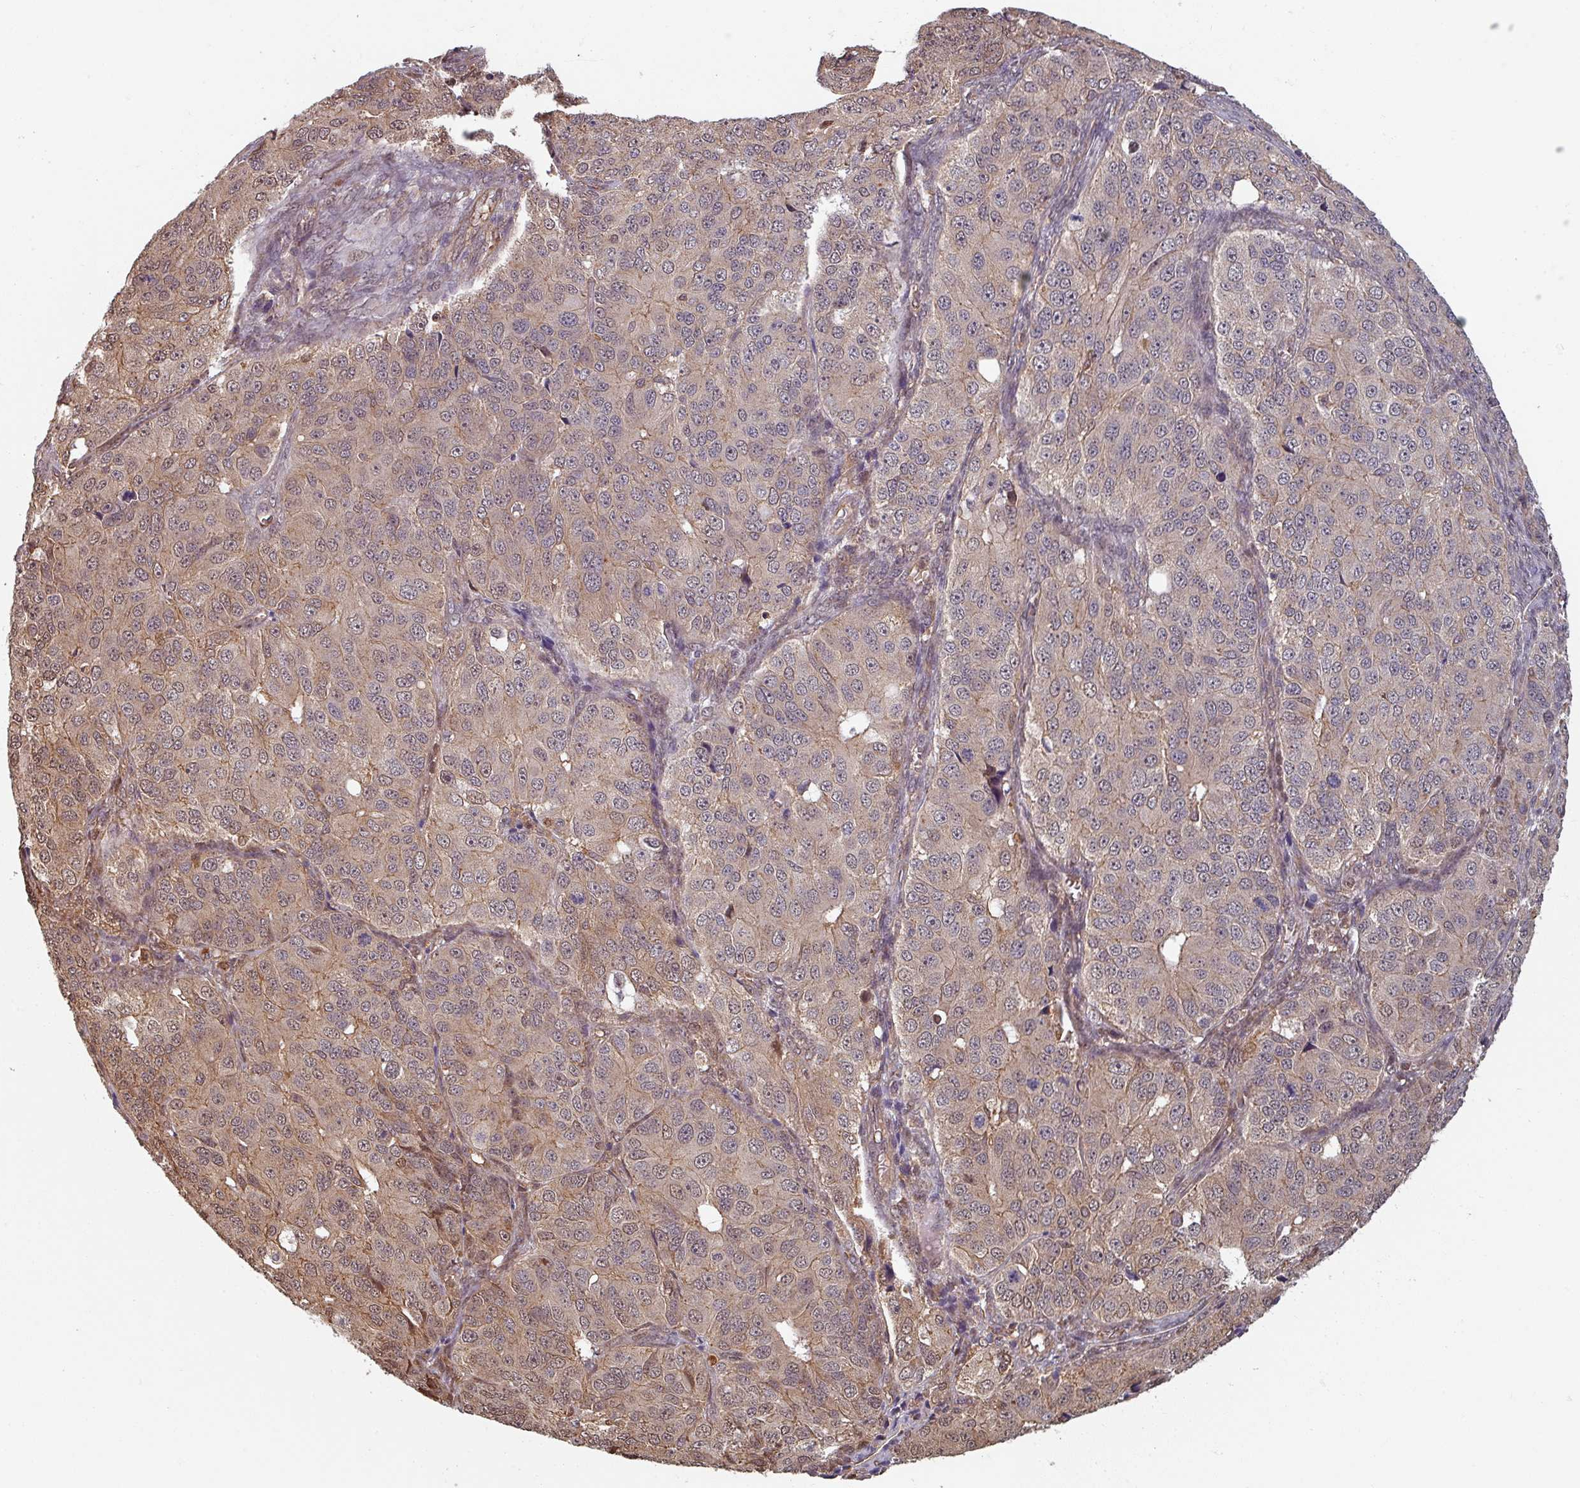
{"staining": {"intensity": "weak", "quantity": "25%-75%", "location": "cytoplasmic/membranous,nuclear"}, "tissue": "ovarian cancer", "cell_type": "Tumor cells", "image_type": "cancer", "snomed": [{"axis": "morphology", "description": "Carcinoma, endometroid"}, {"axis": "topography", "description": "Ovary"}], "caption": "Protein positivity by IHC demonstrates weak cytoplasmic/membranous and nuclear expression in about 25%-75% of tumor cells in ovarian cancer (endometroid carcinoma). The protein of interest is stained brown, and the nuclei are stained in blue (DAB (3,3'-diaminobenzidine) IHC with brightfield microscopy, high magnification).", "gene": "EID1", "patient": {"sex": "female", "age": 51}}